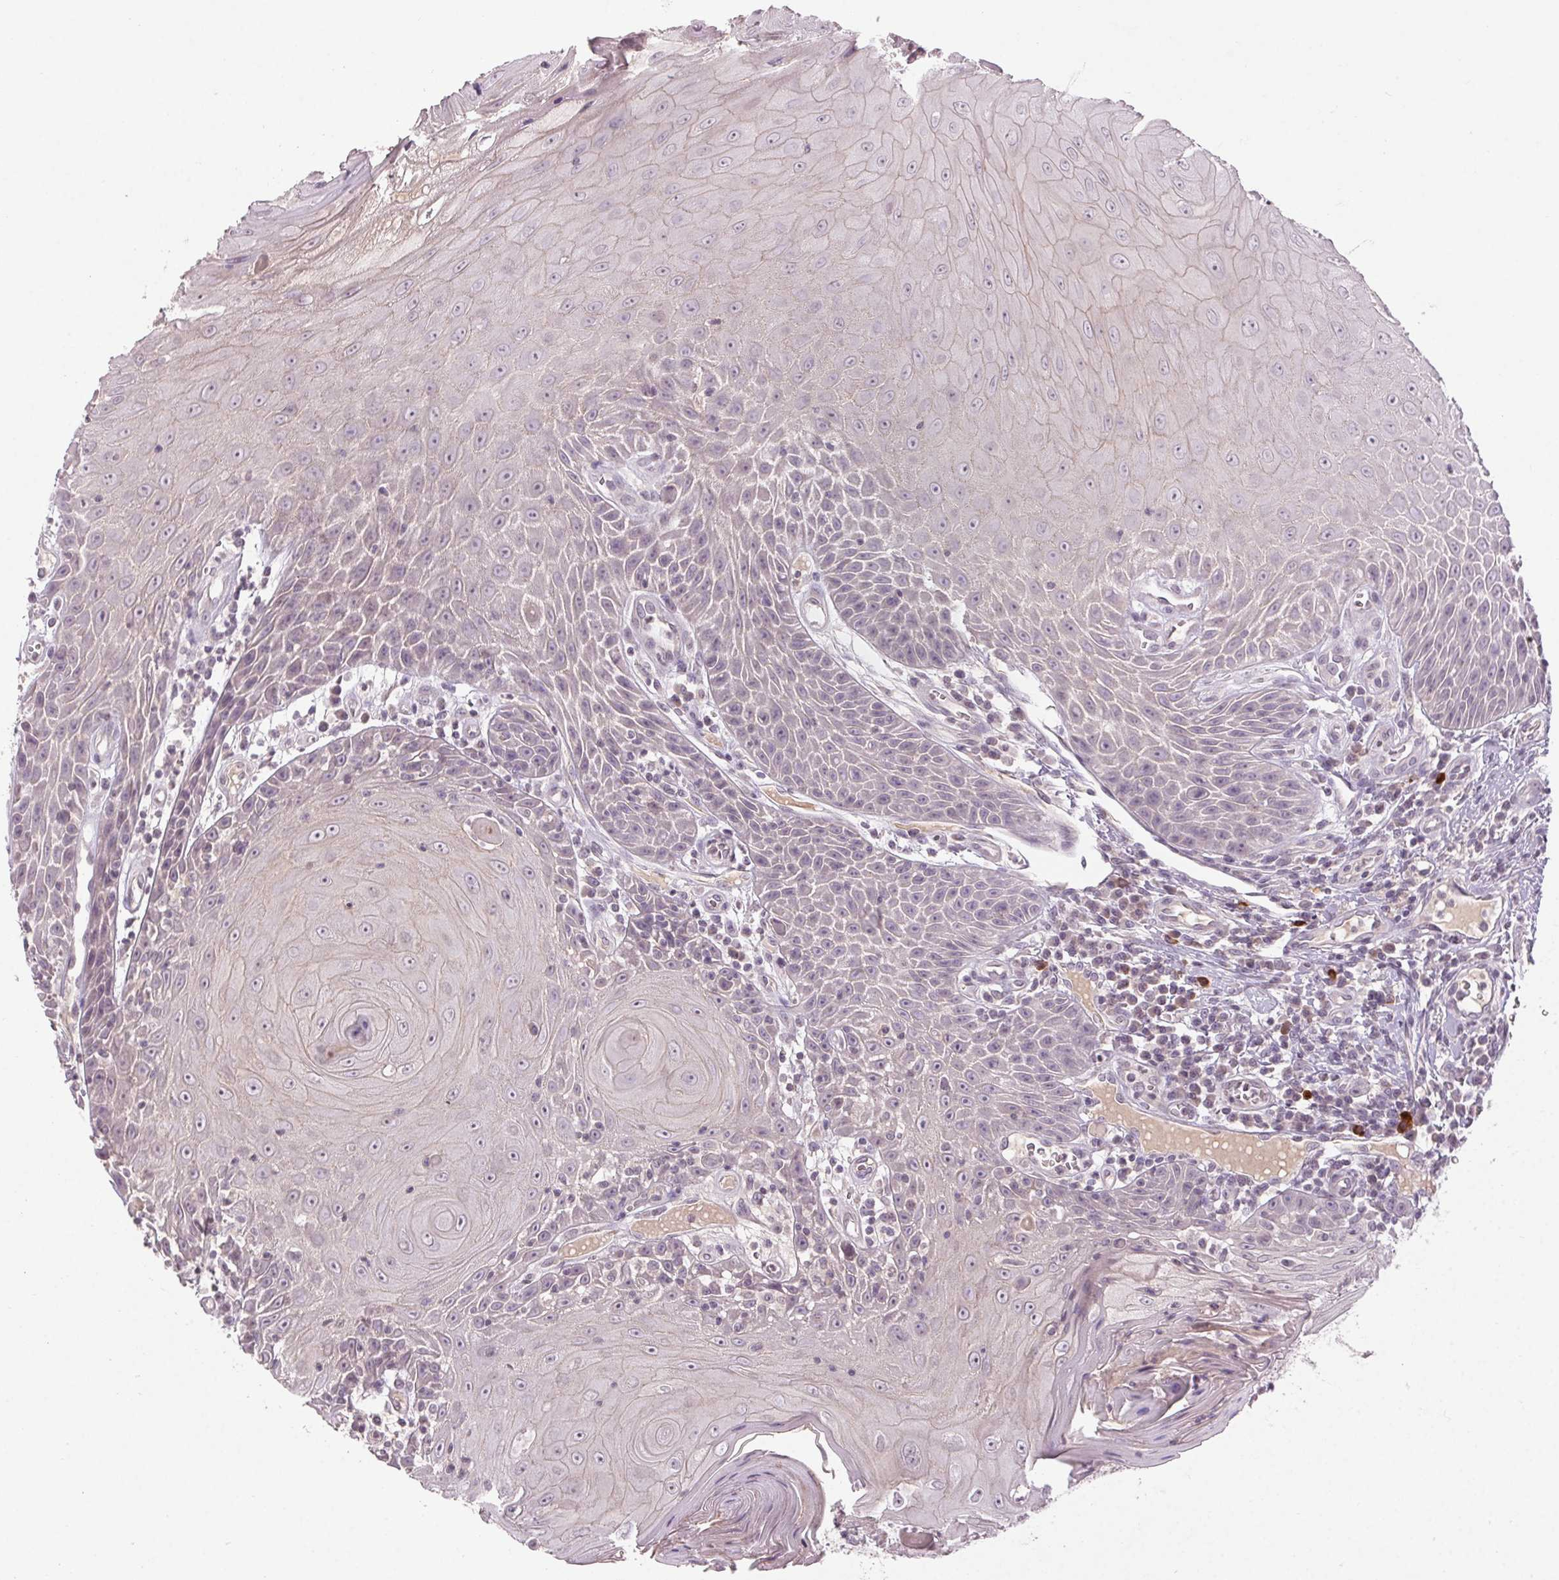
{"staining": {"intensity": "negative", "quantity": "none", "location": "none"}, "tissue": "head and neck cancer", "cell_type": "Tumor cells", "image_type": "cancer", "snomed": [{"axis": "morphology", "description": "Squamous cell carcinoma, NOS"}, {"axis": "topography", "description": "Head-Neck"}], "caption": "Immunohistochemistry image of head and neck cancer (squamous cell carcinoma) stained for a protein (brown), which exhibits no staining in tumor cells.", "gene": "KLRC3", "patient": {"sex": "male", "age": 52}}